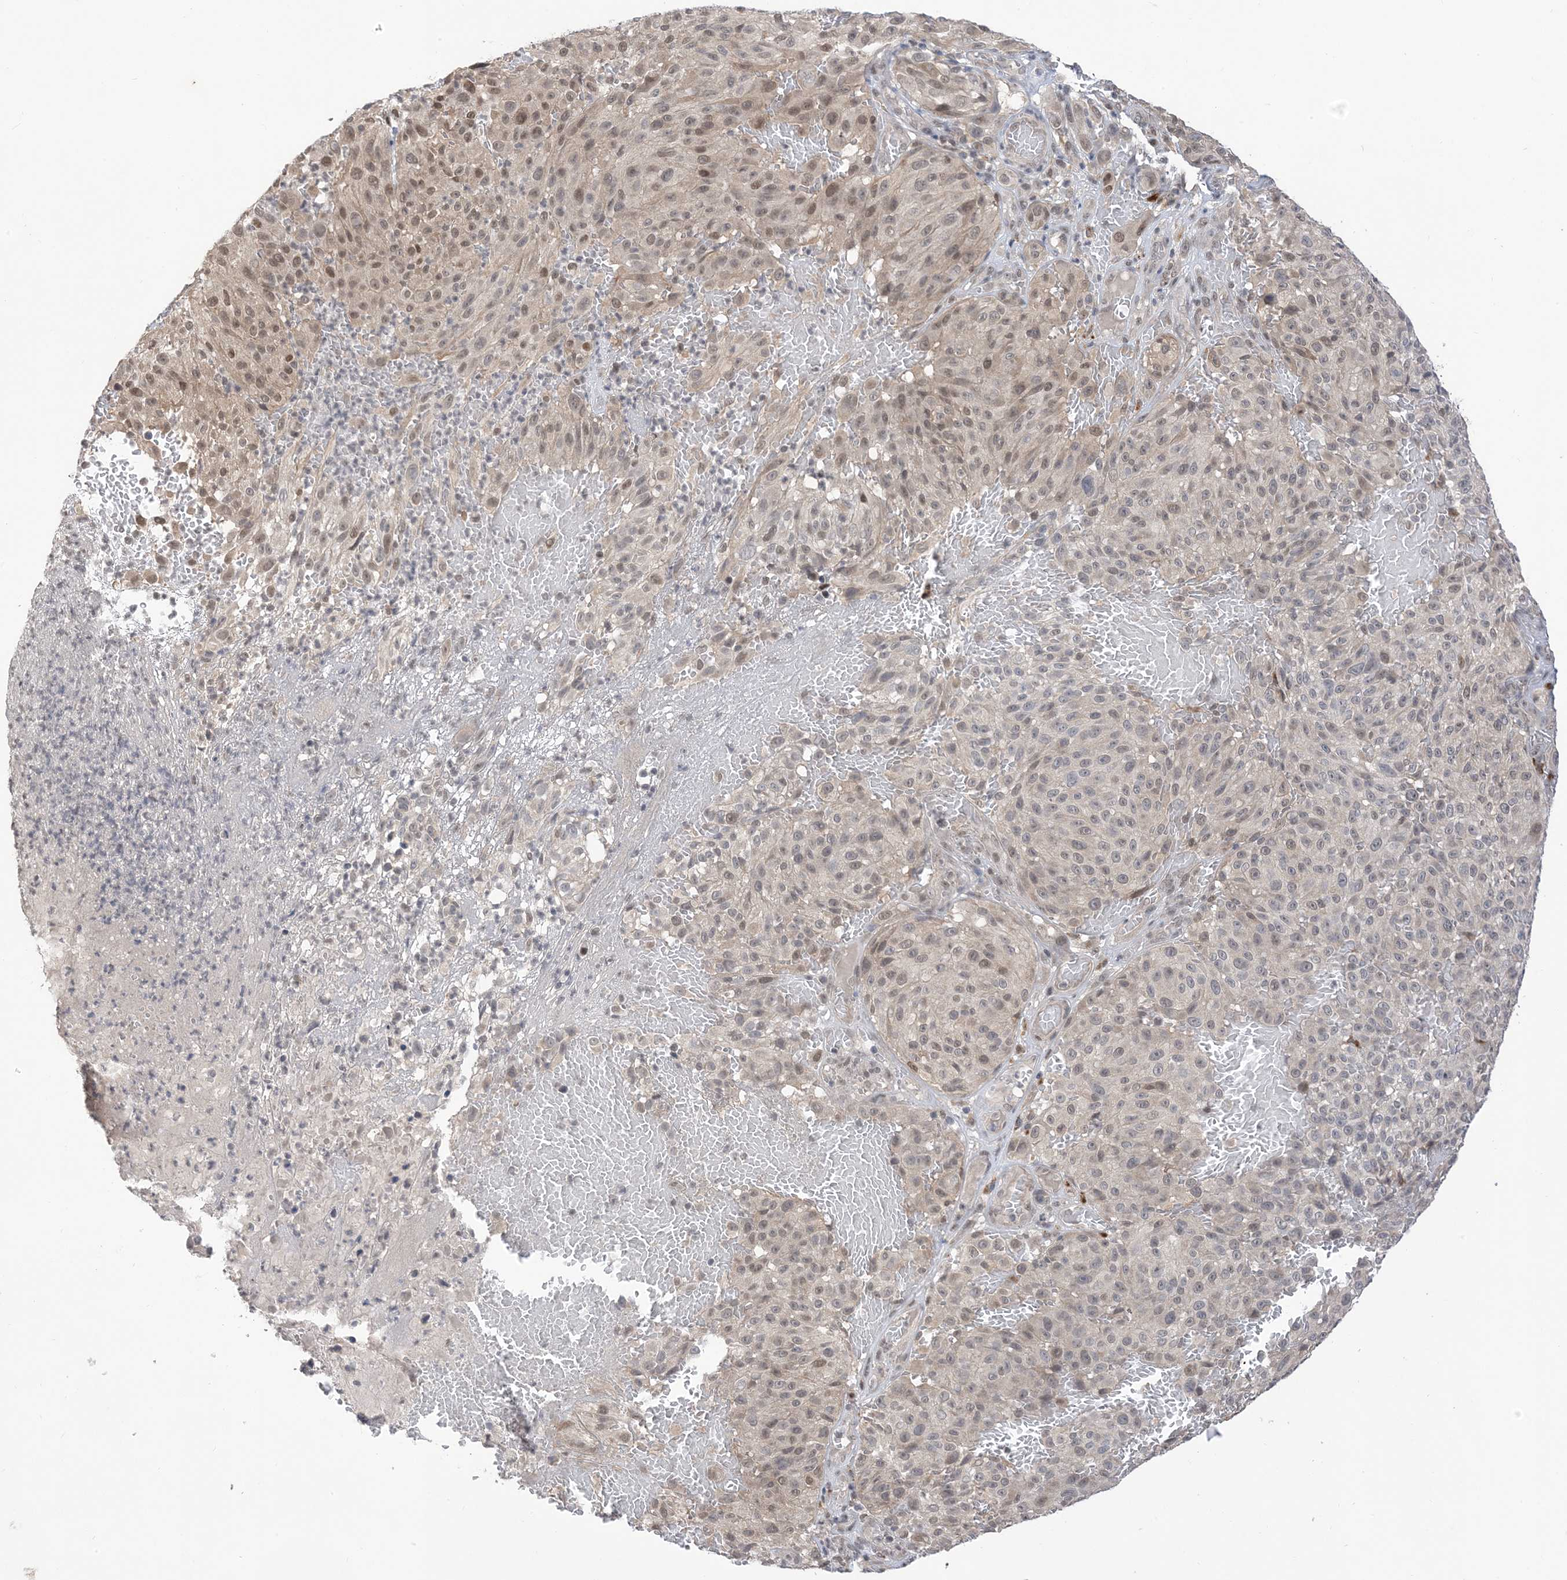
{"staining": {"intensity": "weak", "quantity": ">75%", "location": "nuclear"}, "tissue": "melanoma", "cell_type": "Tumor cells", "image_type": "cancer", "snomed": [{"axis": "morphology", "description": "Malignant melanoma, NOS"}, {"axis": "topography", "description": "Skin"}], "caption": "A brown stain shows weak nuclear expression of a protein in human malignant melanoma tumor cells.", "gene": "RANBP9", "patient": {"sex": "male", "age": 83}}